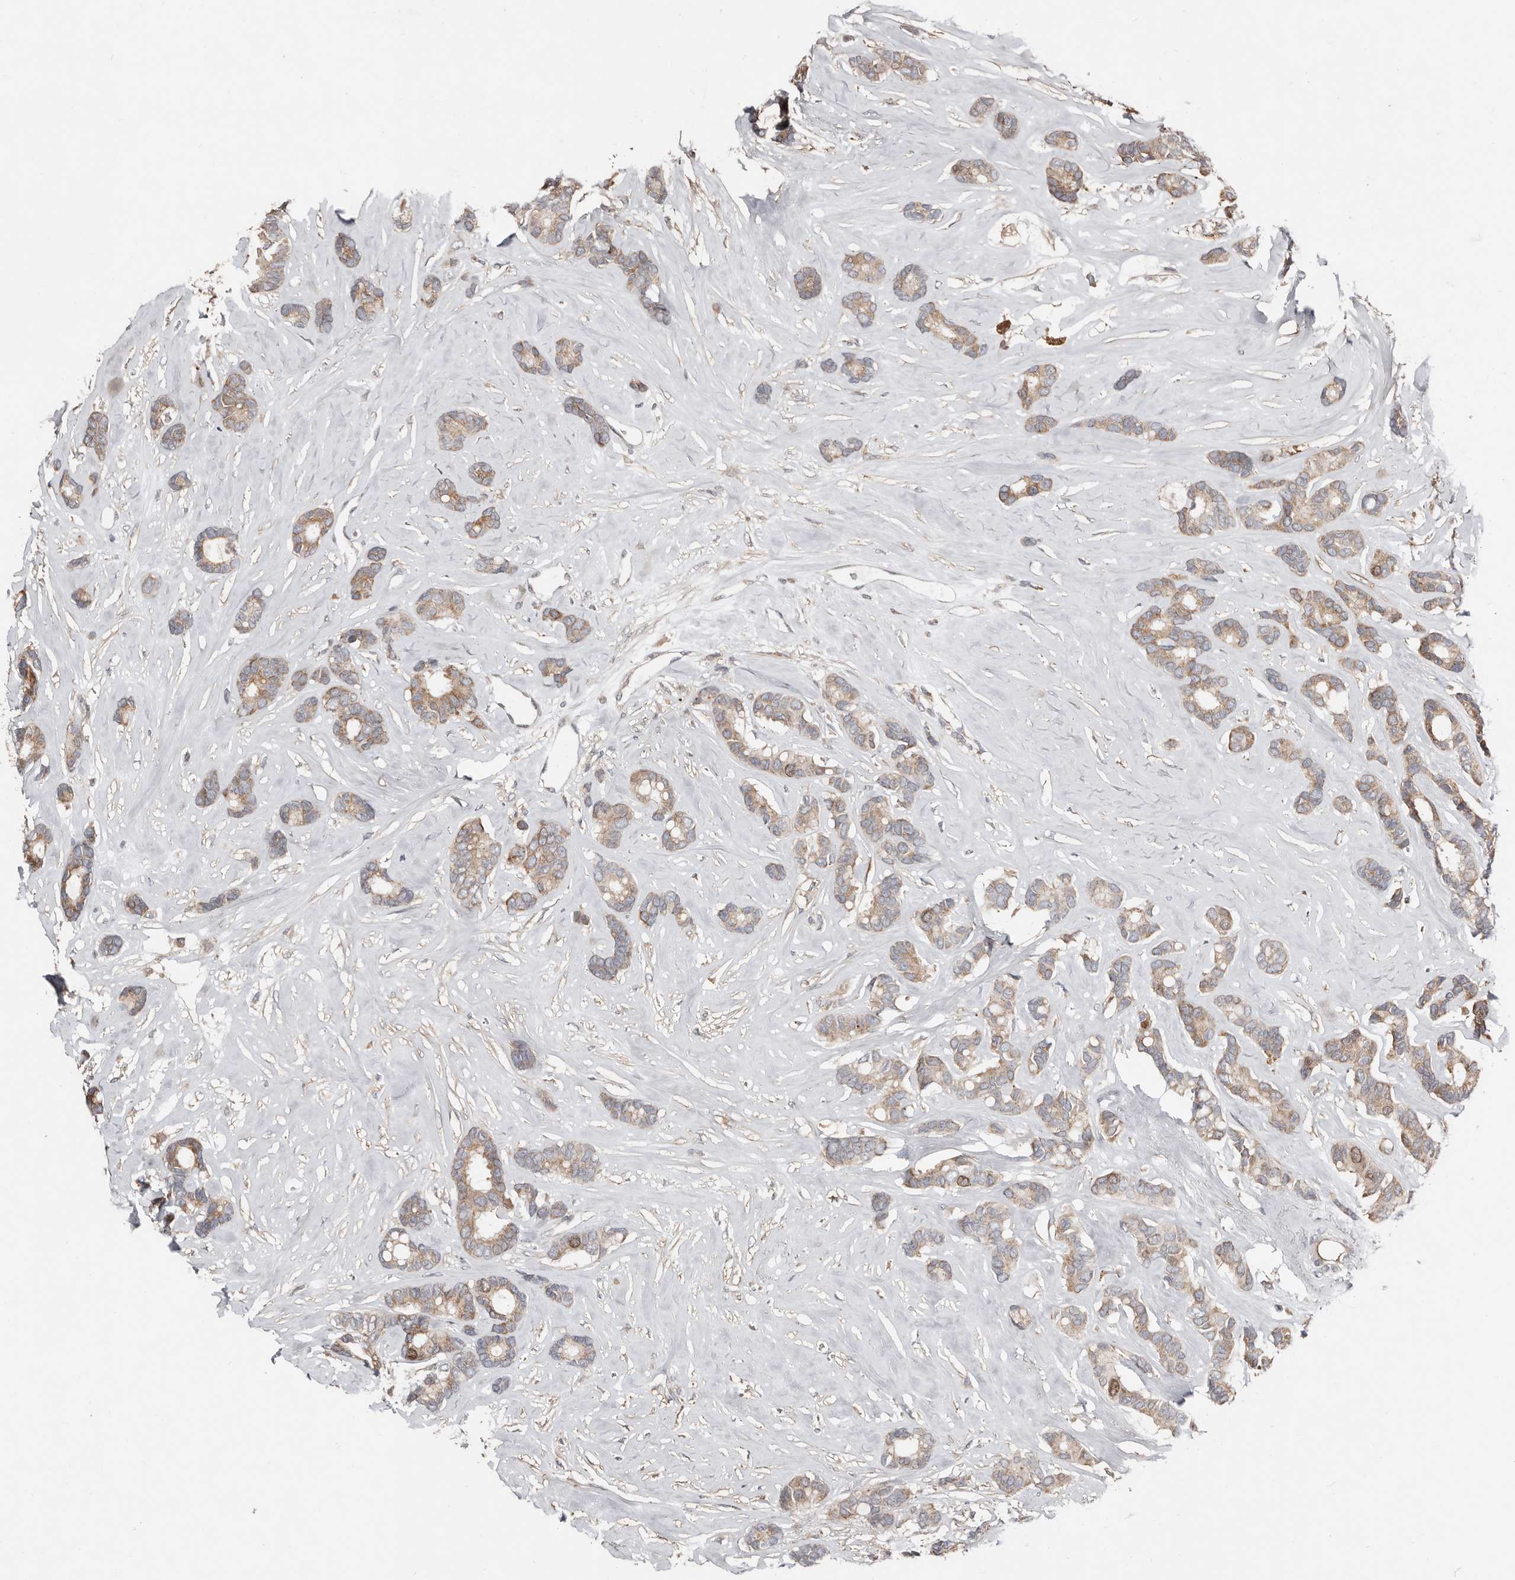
{"staining": {"intensity": "moderate", "quantity": ">75%", "location": "cytoplasmic/membranous"}, "tissue": "breast cancer", "cell_type": "Tumor cells", "image_type": "cancer", "snomed": [{"axis": "morphology", "description": "Duct carcinoma"}, {"axis": "topography", "description": "Breast"}], "caption": "Moderate cytoplasmic/membranous protein expression is present in approximately >75% of tumor cells in breast cancer (infiltrating ductal carcinoma).", "gene": "SMYD4", "patient": {"sex": "female", "age": 87}}